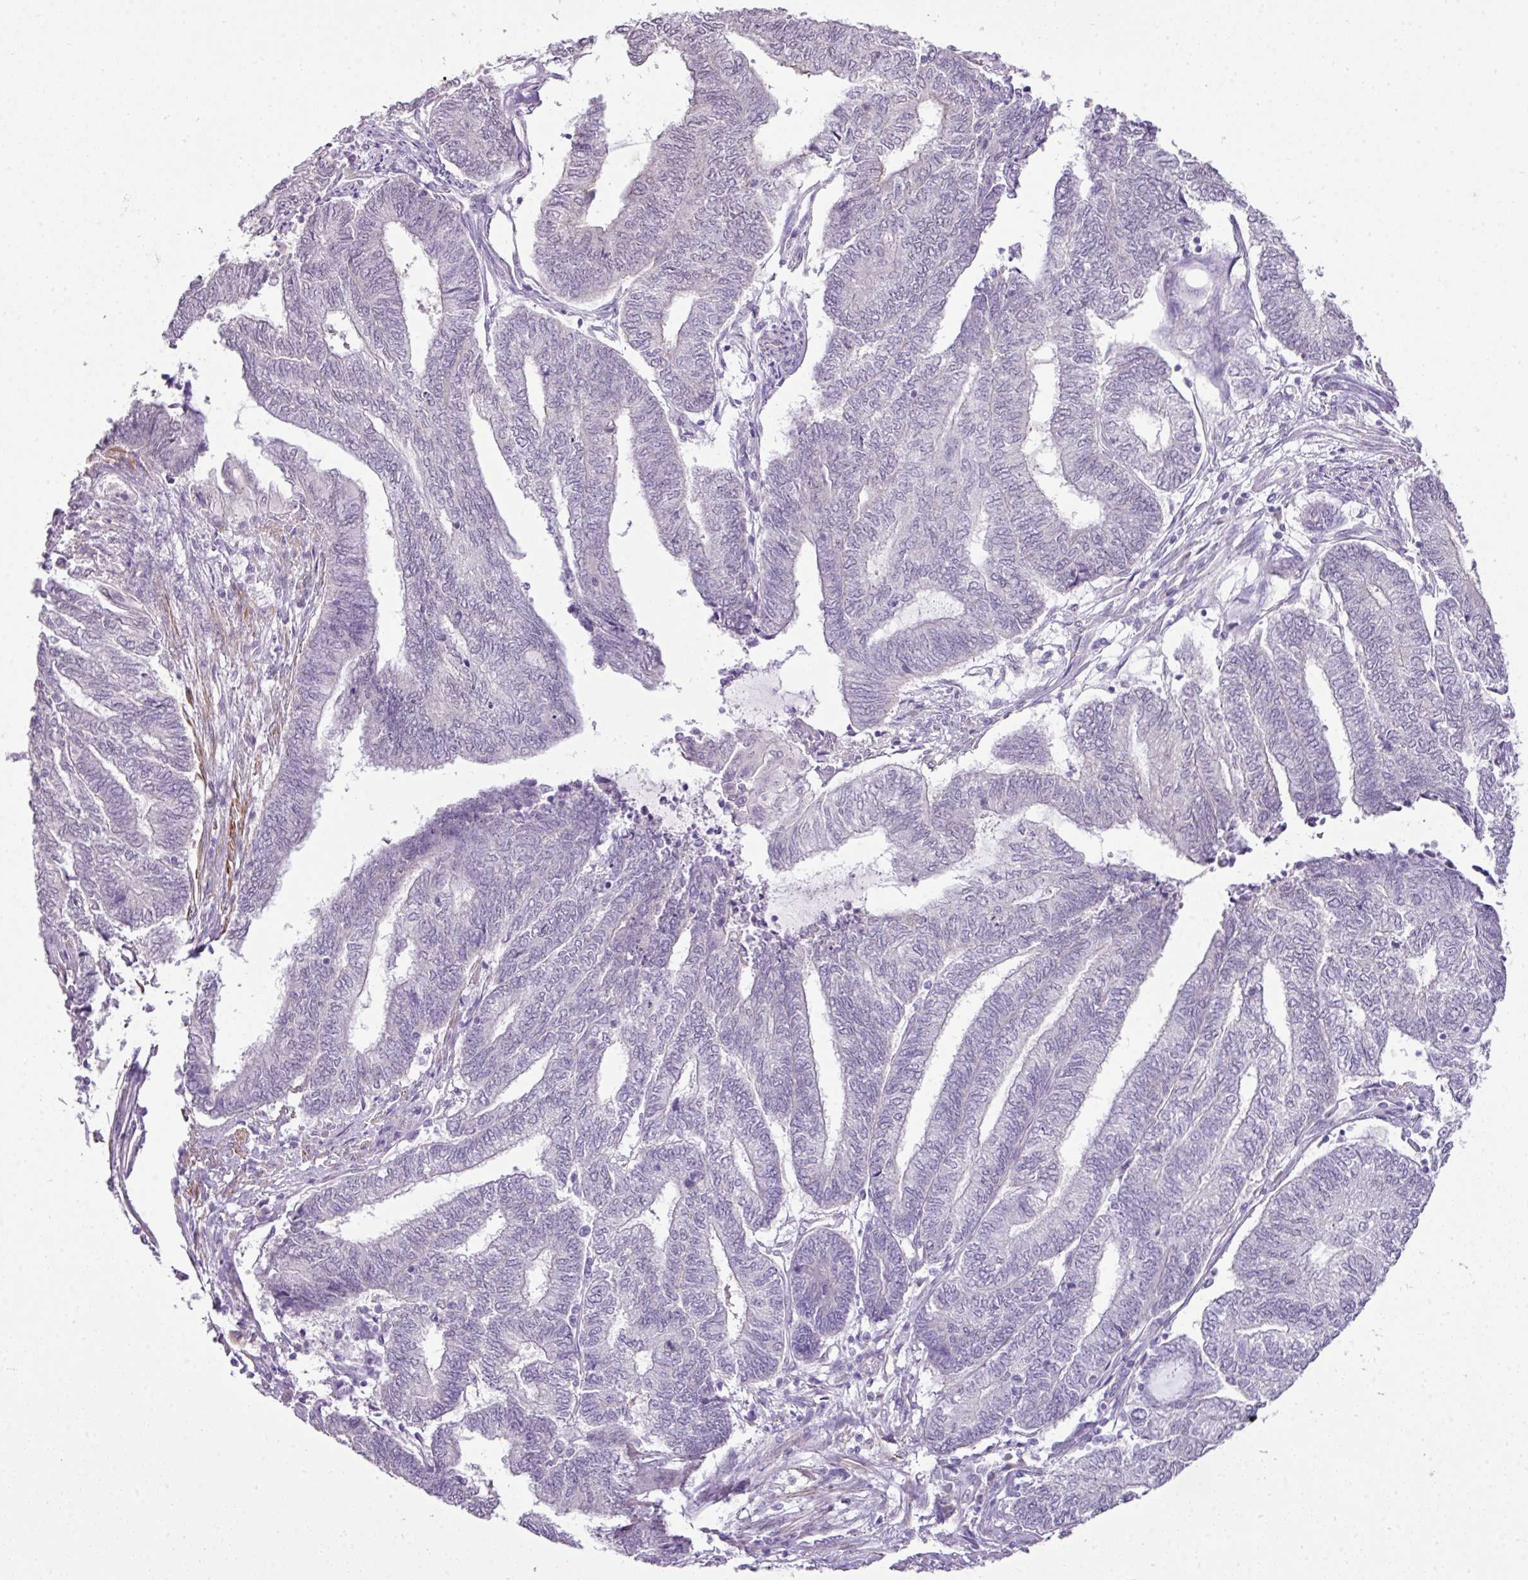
{"staining": {"intensity": "negative", "quantity": "none", "location": "none"}, "tissue": "endometrial cancer", "cell_type": "Tumor cells", "image_type": "cancer", "snomed": [{"axis": "morphology", "description": "Adenocarcinoma, NOS"}, {"axis": "topography", "description": "Uterus"}, {"axis": "topography", "description": "Endometrium"}], "caption": "An image of human endometrial adenocarcinoma is negative for staining in tumor cells.", "gene": "DIP2A", "patient": {"sex": "female", "age": 70}}